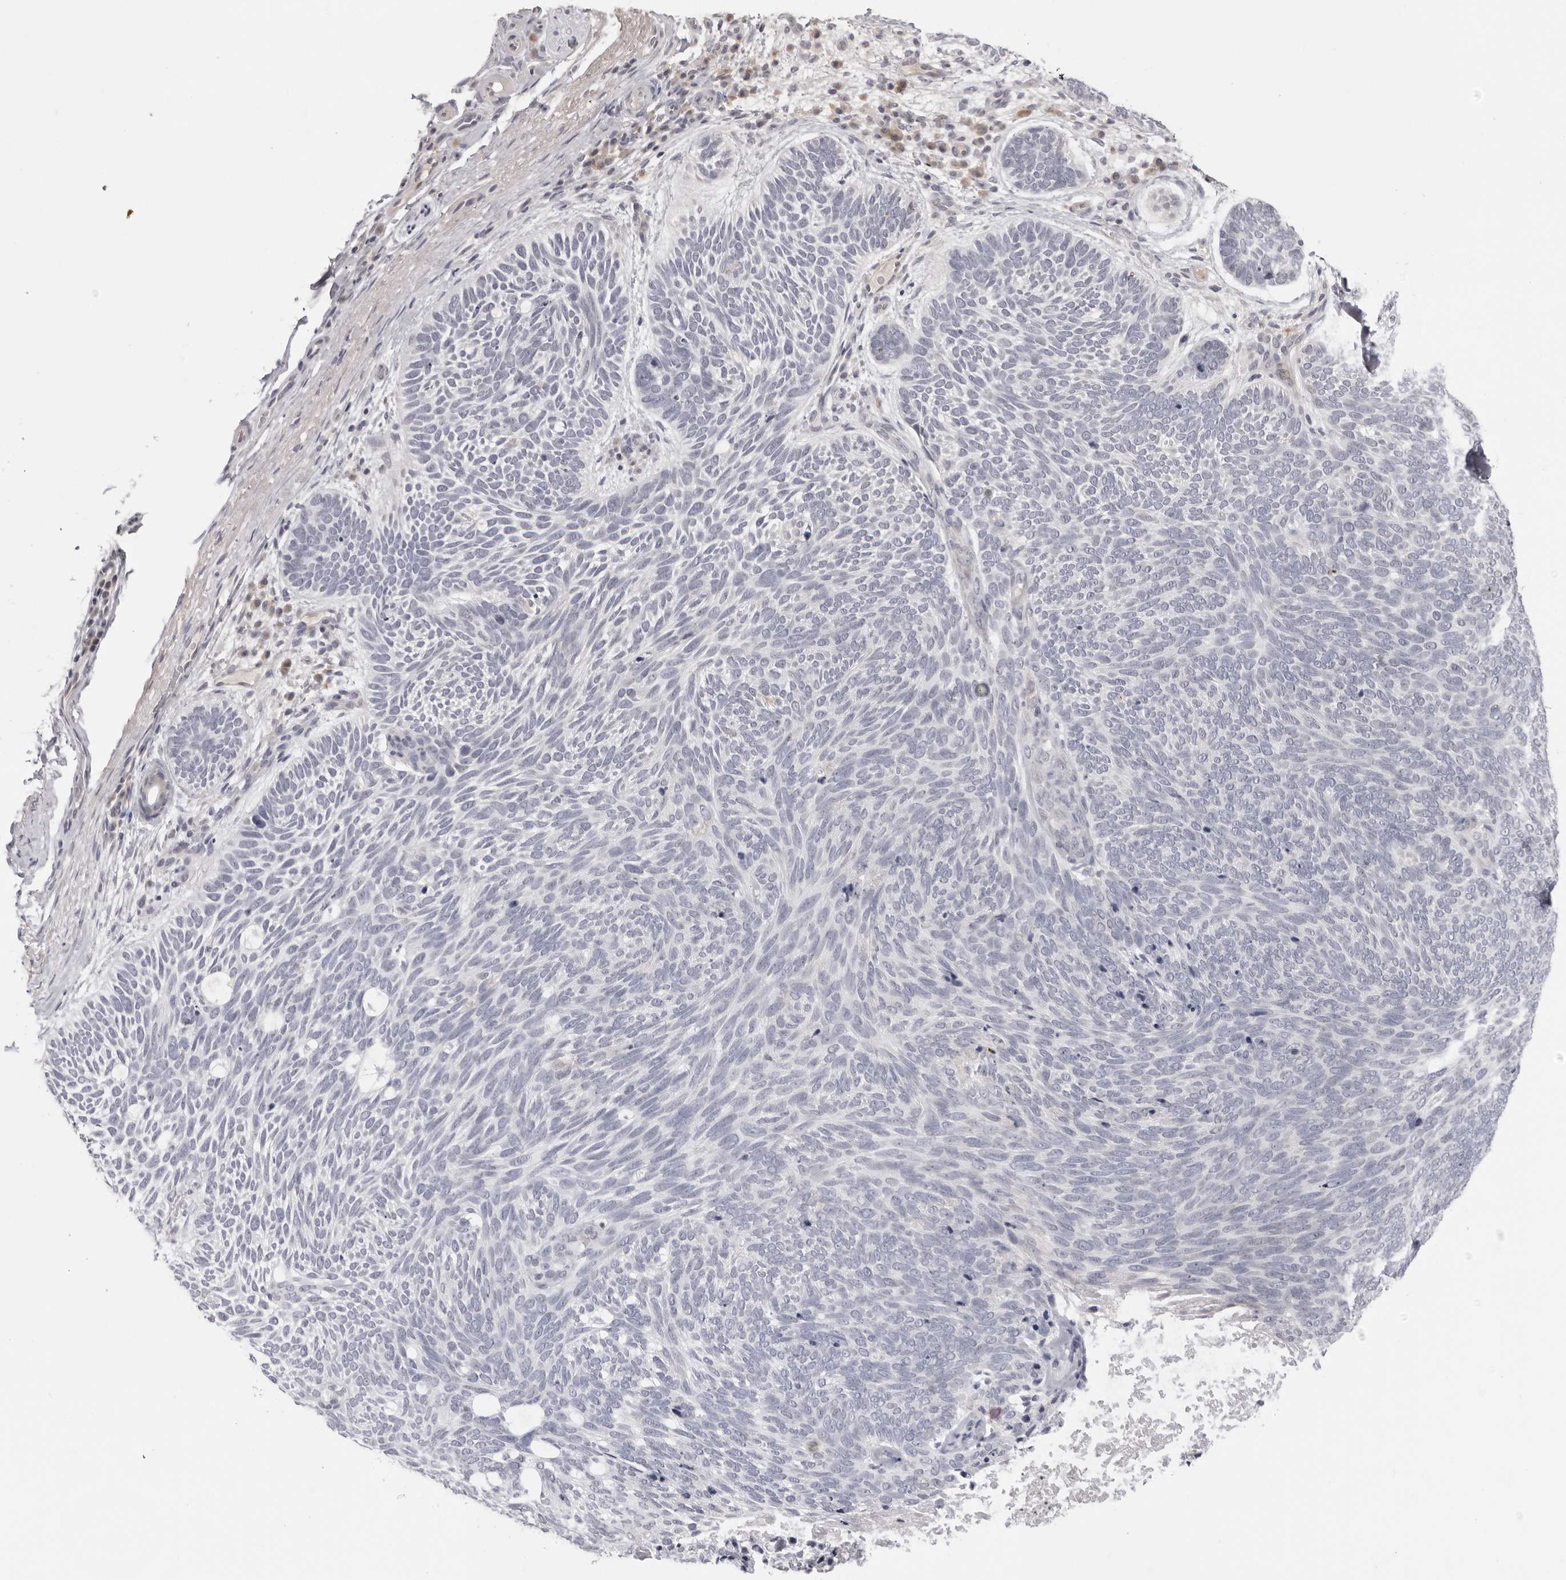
{"staining": {"intensity": "negative", "quantity": "none", "location": "none"}, "tissue": "skin cancer", "cell_type": "Tumor cells", "image_type": "cancer", "snomed": [{"axis": "morphology", "description": "Basal cell carcinoma"}, {"axis": "topography", "description": "Skin"}], "caption": "Immunohistochemistry micrograph of neoplastic tissue: skin basal cell carcinoma stained with DAB (3,3'-diaminobenzidine) shows no significant protein staining in tumor cells.", "gene": "ACP6", "patient": {"sex": "female", "age": 85}}